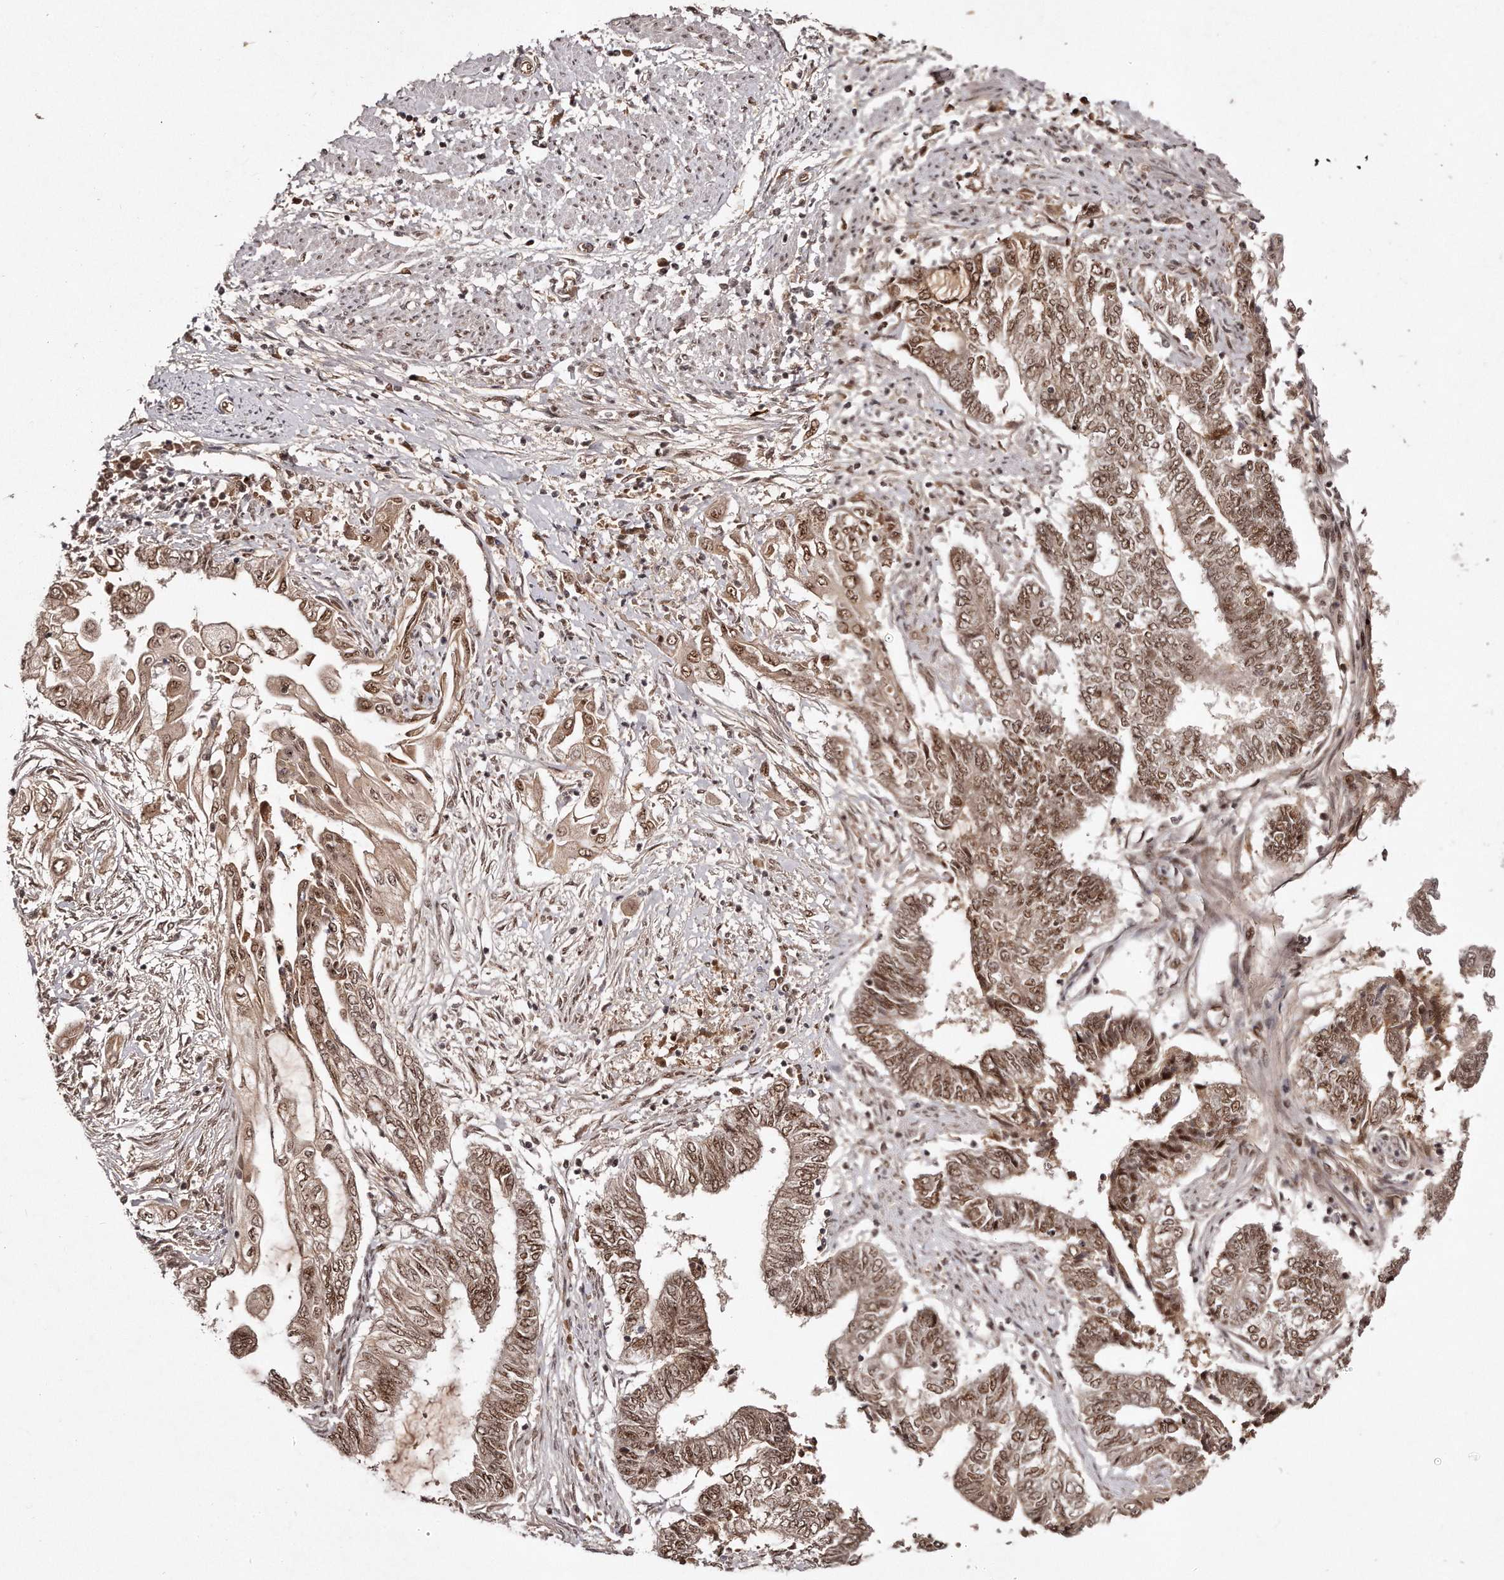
{"staining": {"intensity": "moderate", "quantity": ">75%", "location": "cytoplasmic/membranous,nuclear"}, "tissue": "endometrial cancer", "cell_type": "Tumor cells", "image_type": "cancer", "snomed": [{"axis": "morphology", "description": "Adenocarcinoma, NOS"}, {"axis": "topography", "description": "Uterus"}, {"axis": "topography", "description": "Endometrium"}], "caption": "The micrograph displays immunohistochemical staining of adenocarcinoma (endometrial). There is moderate cytoplasmic/membranous and nuclear expression is present in about >75% of tumor cells.", "gene": "SOX4", "patient": {"sex": "female", "age": 70}}